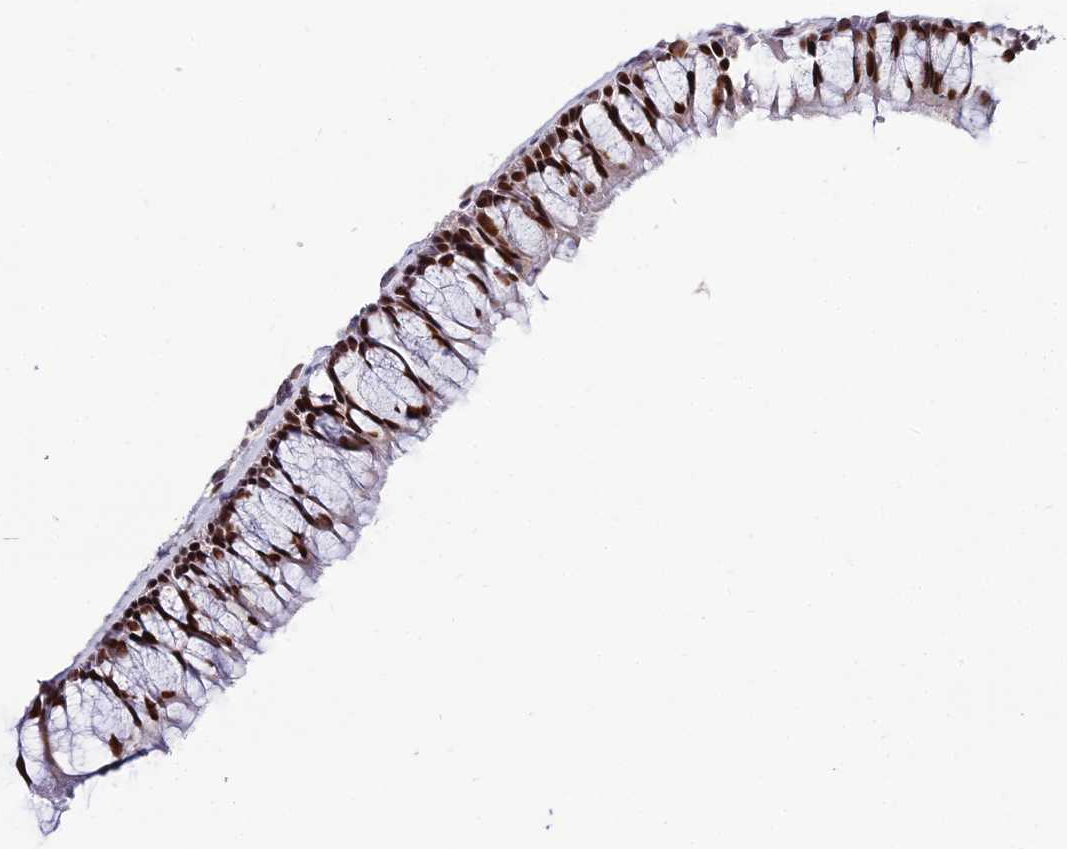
{"staining": {"intensity": "strong", "quantity": ">75%", "location": "nuclear"}, "tissue": "nasopharynx", "cell_type": "Respiratory epithelial cells", "image_type": "normal", "snomed": [{"axis": "morphology", "description": "Normal tissue, NOS"}, {"axis": "morphology", "description": "Inflammation, NOS"}, {"axis": "morphology", "description": "Malignant melanoma, Metastatic site"}, {"axis": "topography", "description": "Nasopharynx"}], "caption": "Immunohistochemical staining of benign human nasopharynx exhibits strong nuclear protein positivity in about >75% of respiratory epithelial cells.", "gene": "ZNF707", "patient": {"sex": "male", "age": 70}}